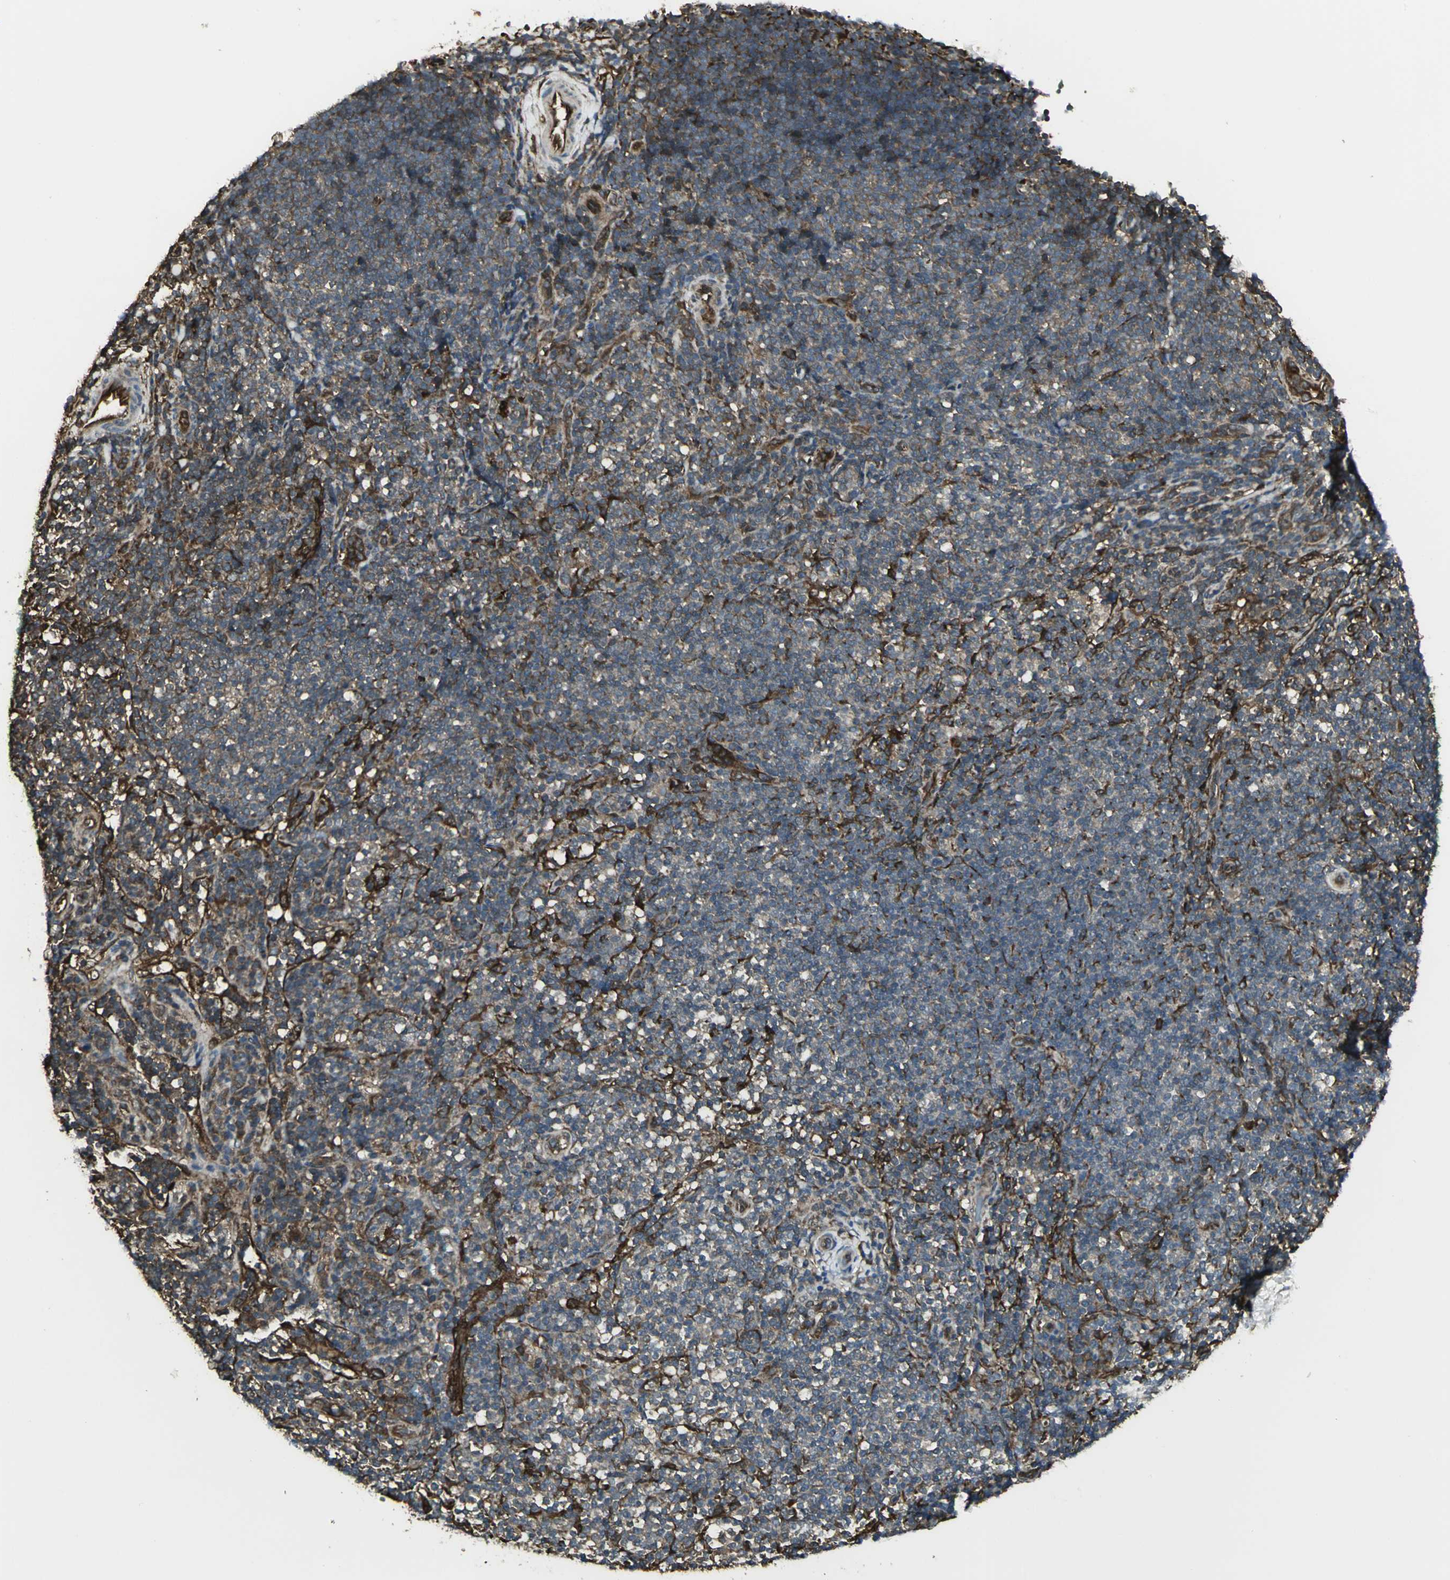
{"staining": {"intensity": "weak", "quantity": ">75%", "location": "cytoplasmic/membranous"}, "tissue": "lymphoma", "cell_type": "Tumor cells", "image_type": "cancer", "snomed": [{"axis": "morphology", "description": "Malignant lymphoma, non-Hodgkin's type, Low grade"}, {"axis": "topography", "description": "Lymph node"}], "caption": "IHC (DAB (3,3'-diaminobenzidine)) staining of lymphoma displays weak cytoplasmic/membranous protein positivity in about >75% of tumor cells.", "gene": "PRXL2B", "patient": {"sex": "female", "age": 76}}